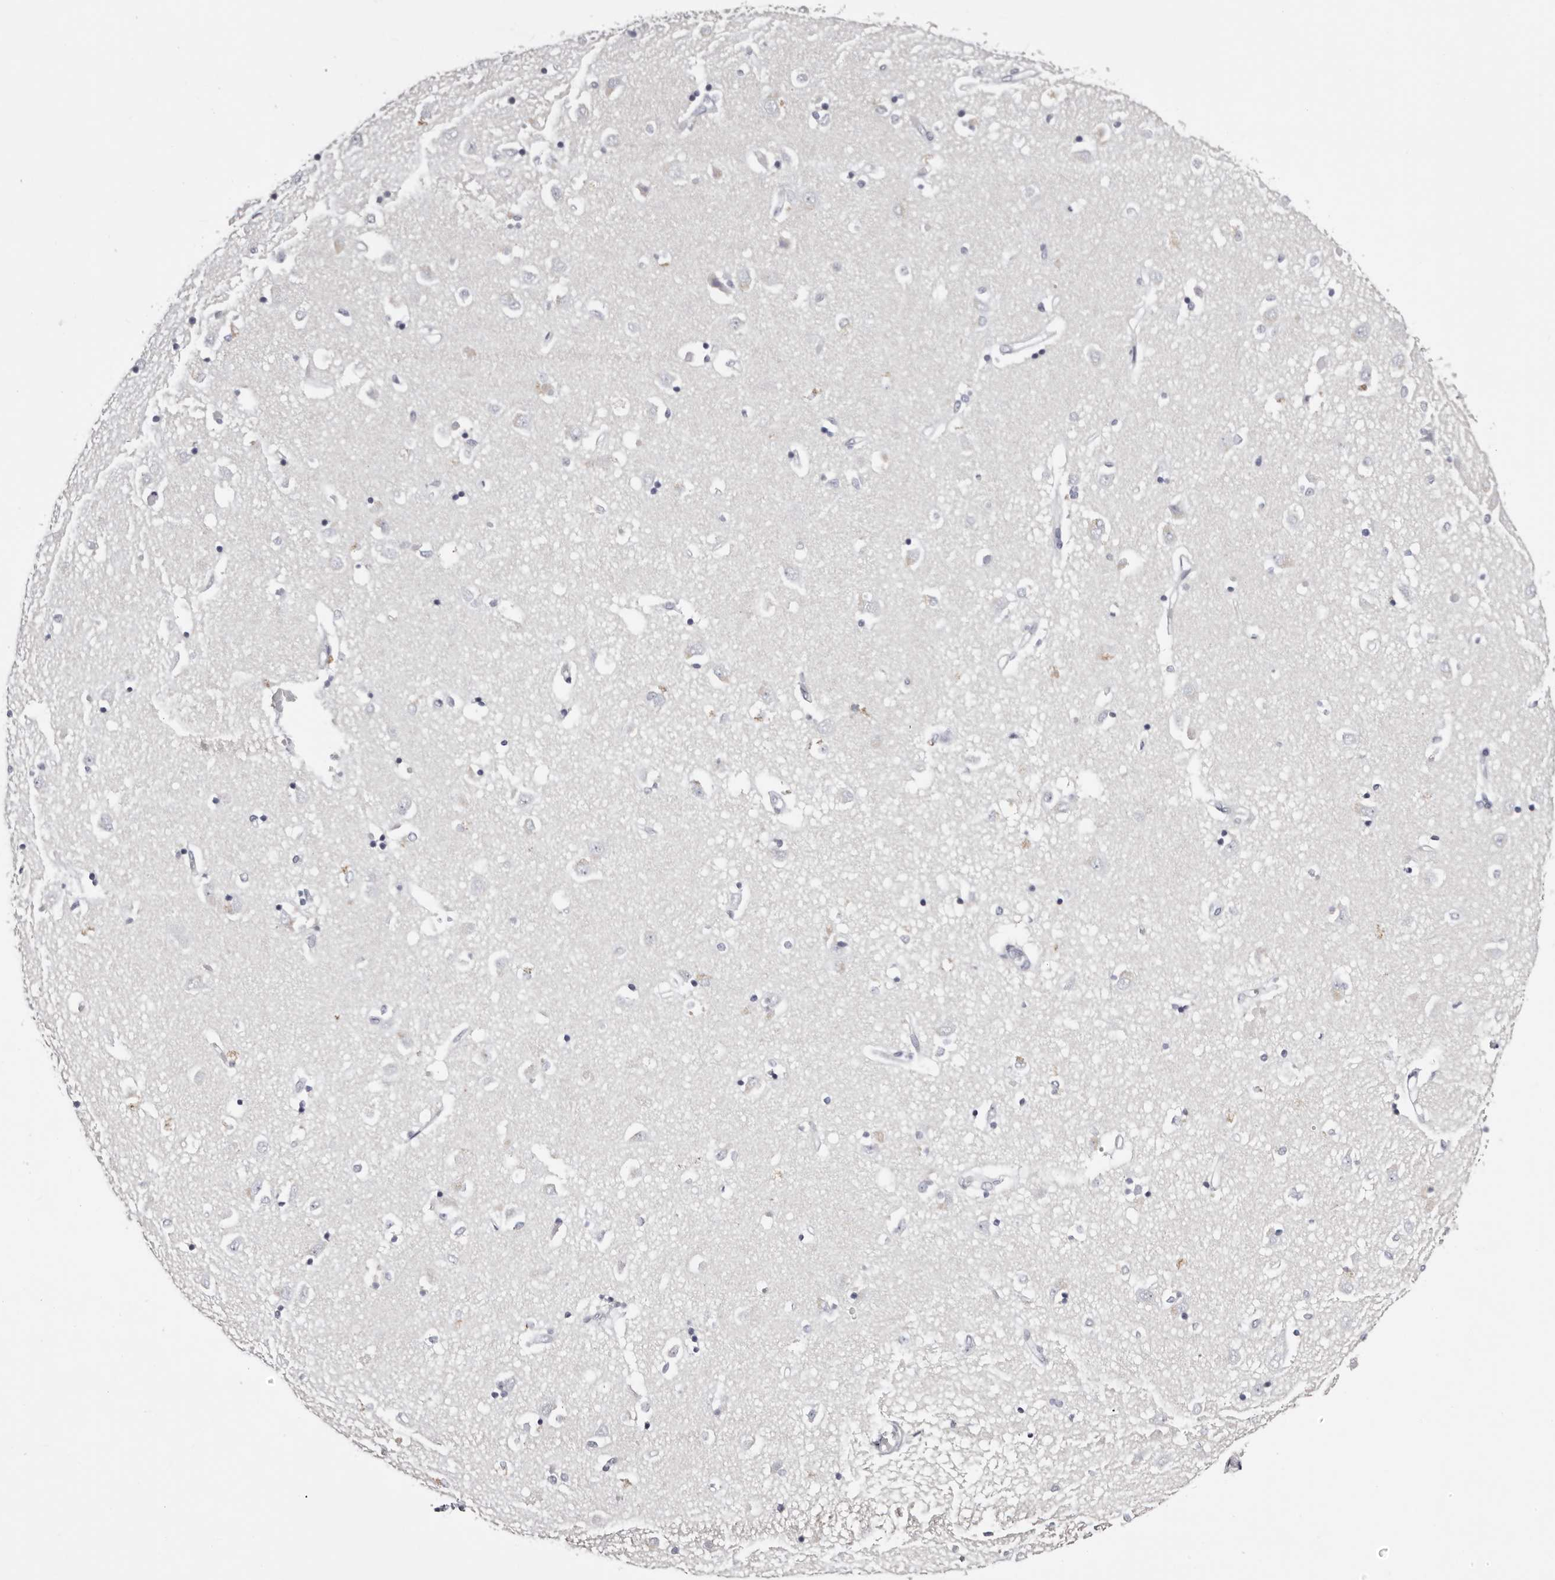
{"staining": {"intensity": "negative", "quantity": "none", "location": "none"}, "tissue": "caudate", "cell_type": "Glial cells", "image_type": "normal", "snomed": [{"axis": "morphology", "description": "Normal tissue, NOS"}, {"axis": "topography", "description": "Lateral ventricle wall"}], "caption": "Protein analysis of normal caudate displays no significant expression in glial cells.", "gene": "AKNAD1", "patient": {"sex": "male", "age": 45}}